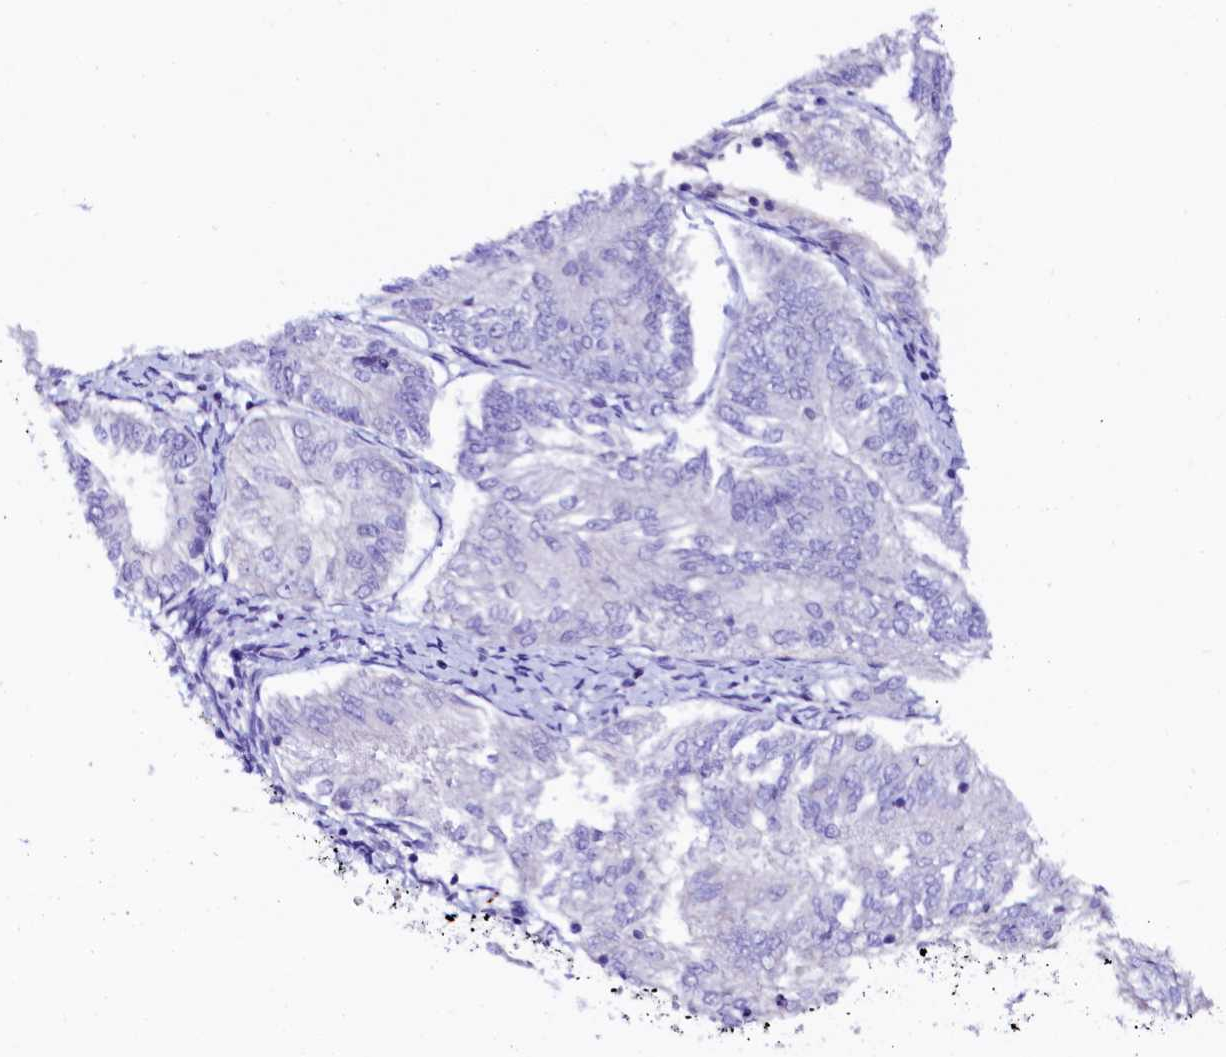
{"staining": {"intensity": "negative", "quantity": "none", "location": "none"}, "tissue": "endometrial cancer", "cell_type": "Tumor cells", "image_type": "cancer", "snomed": [{"axis": "morphology", "description": "Adenocarcinoma, NOS"}, {"axis": "topography", "description": "Endometrium"}], "caption": "DAB (3,3'-diaminobenzidine) immunohistochemical staining of endometrial cancer shows no significant staining in tumor cells. The staining is performed using DAB (3,3'-diaminobenzidine) brown chromogen with nuclei counter-stained in using hematoxylin.", "gene": "NALF1", "patient": {"sex": "female", "age": 58}}